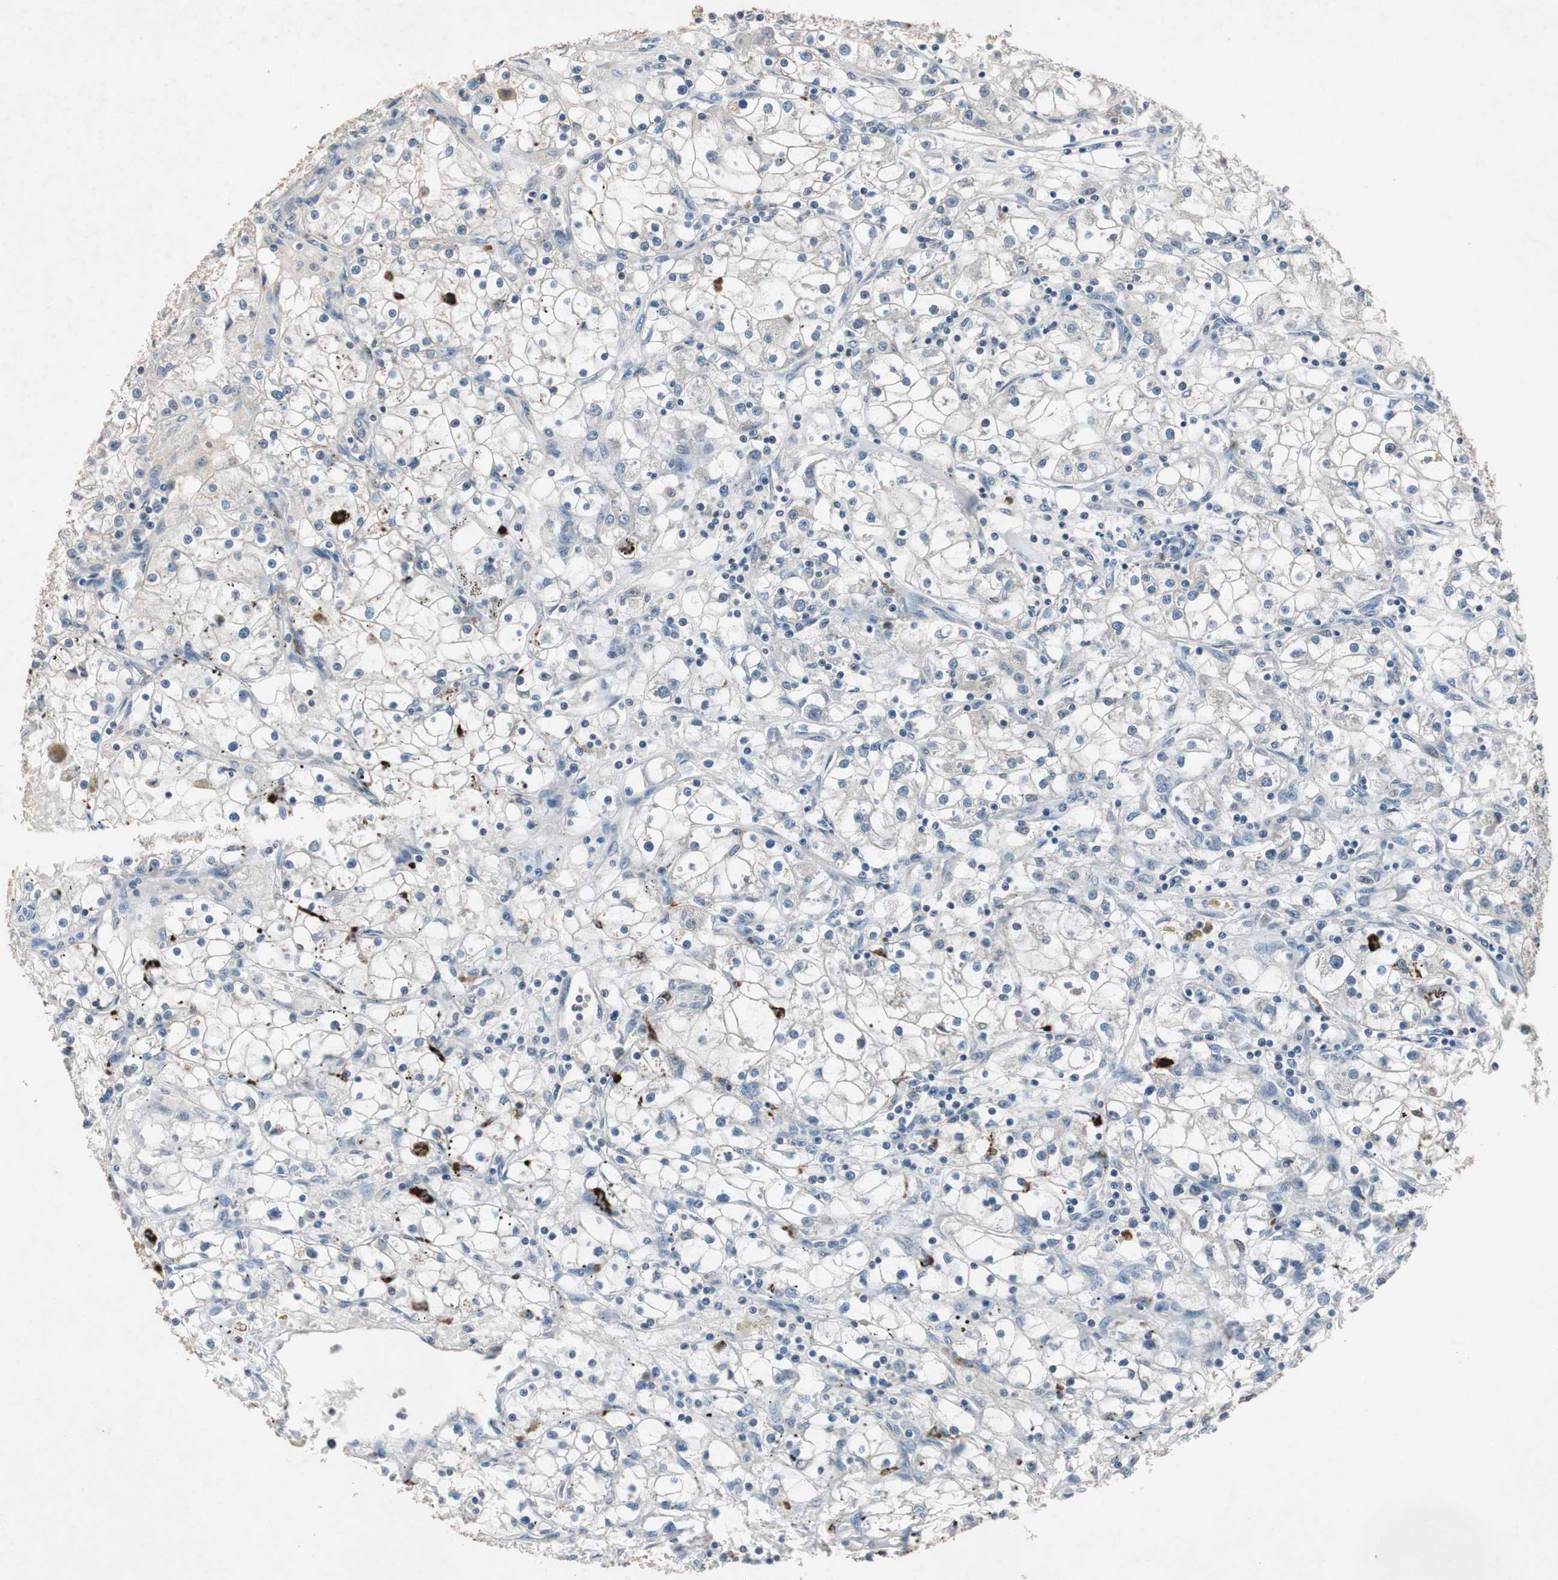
{"staining": {"intensity": "negative", "quantity": "none", "location": "none"}, "tissue": "renal cancer", "cell_type": "Tumor cells", "image_type": "cancer", "snomed": [{"axis": "morphology", "description": "Adenocarcinoma, NOS"}, {"axis": "topography", "description": "Kidney"}], "caption": "Human renal adenocarcinoma stained for a protein using immunohistochemistry (IHC) exhibits no staining in tumor cells.", "gene": "ADNP2", "patient": {"sex": "male", "age": 56}}